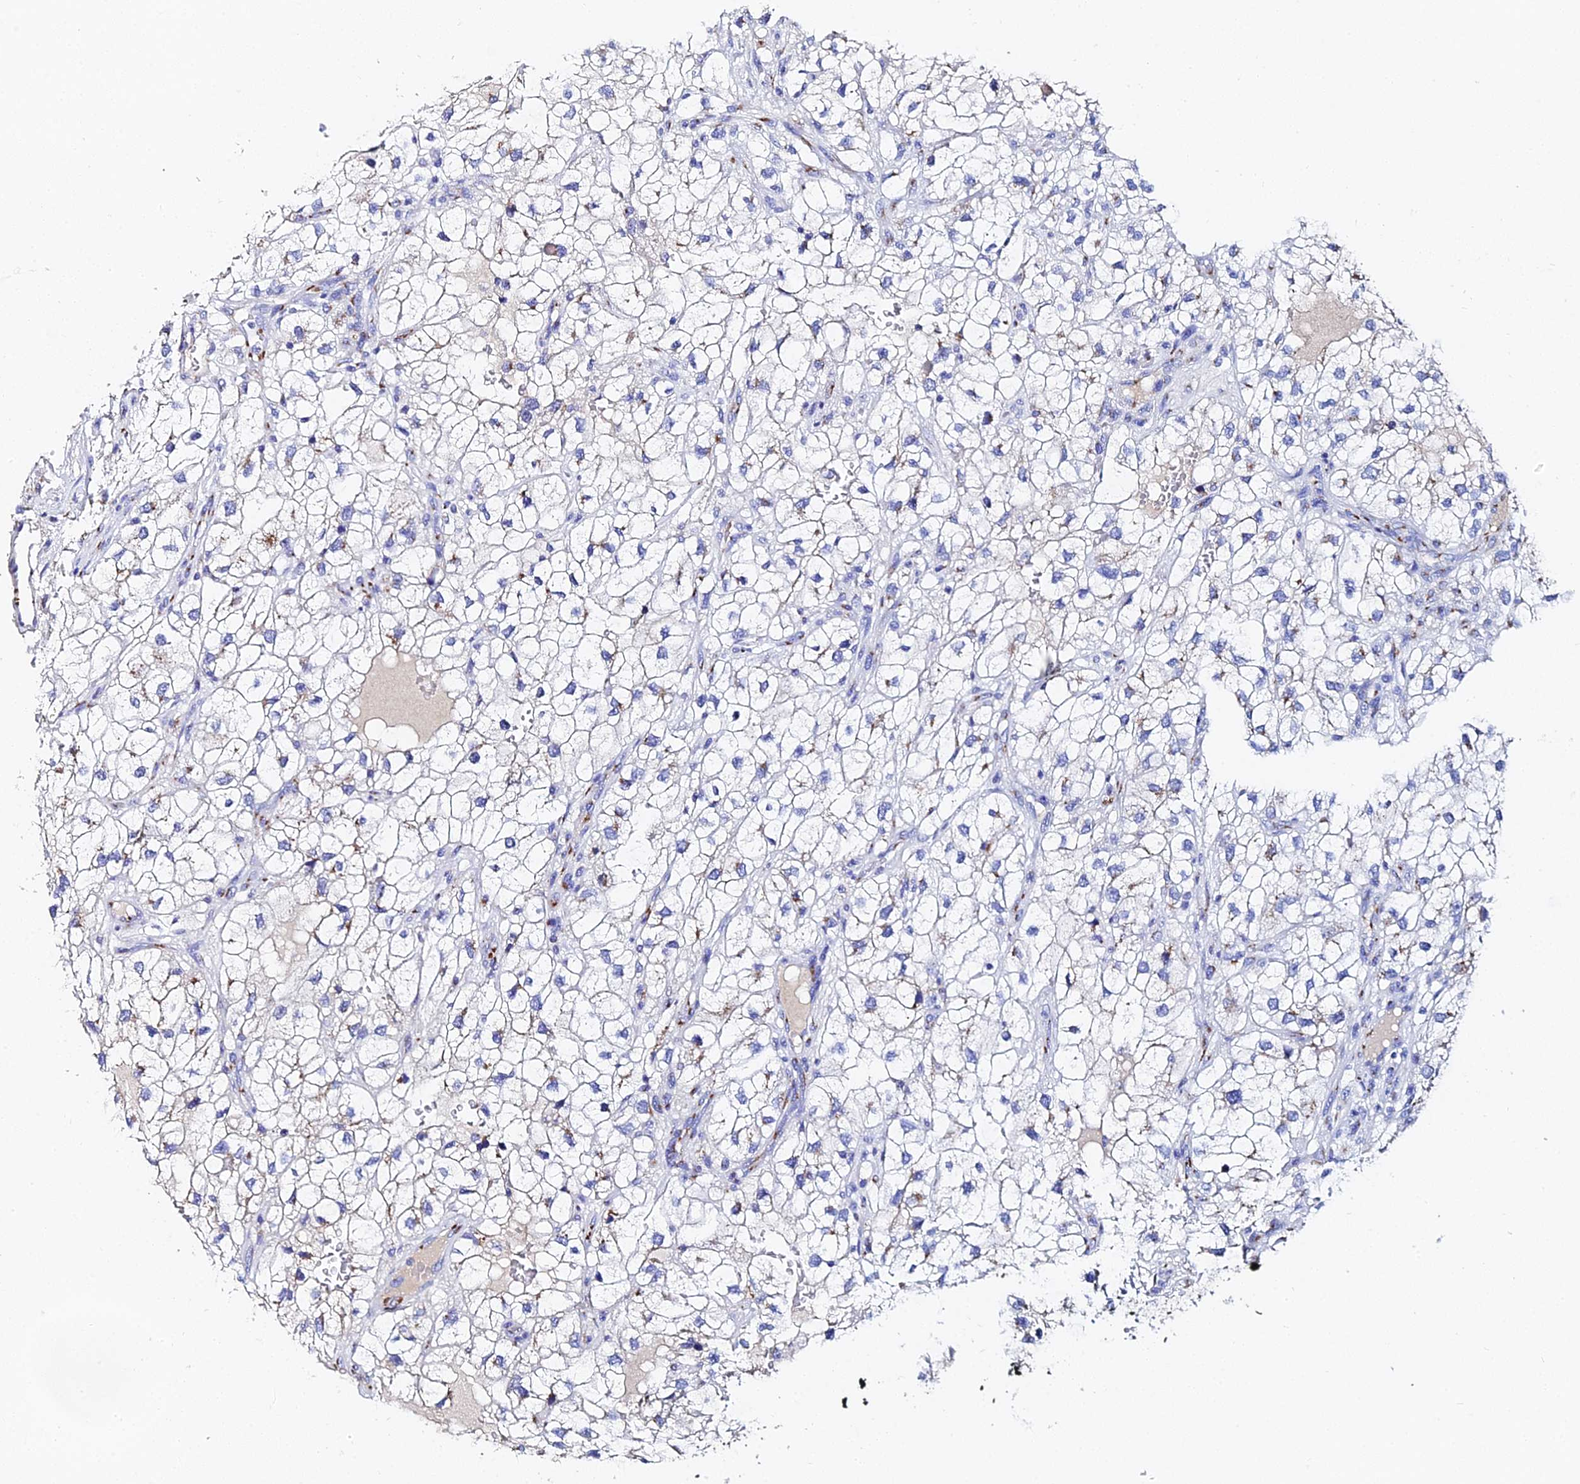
{"staining": {"intensity": "weak", "quantity": "<25%", "location": "cytoplasmic/membranous"}, "tissue": "renal cancer", "cell_type": "Tumor cells", "image_type": "cancer", "snomed": [{"axis": "morphology", "description": "Adenocarcinoma, NOS"}, {"axis": "topography", "description": "Kidney"}], "caption": "This is an immunohistochemistry image of human adenocarcinoma (renal). There is no expression in tumor cells.", "gene": "ENSG00000268674", "patient": {"sex": "male", "age": 59}}